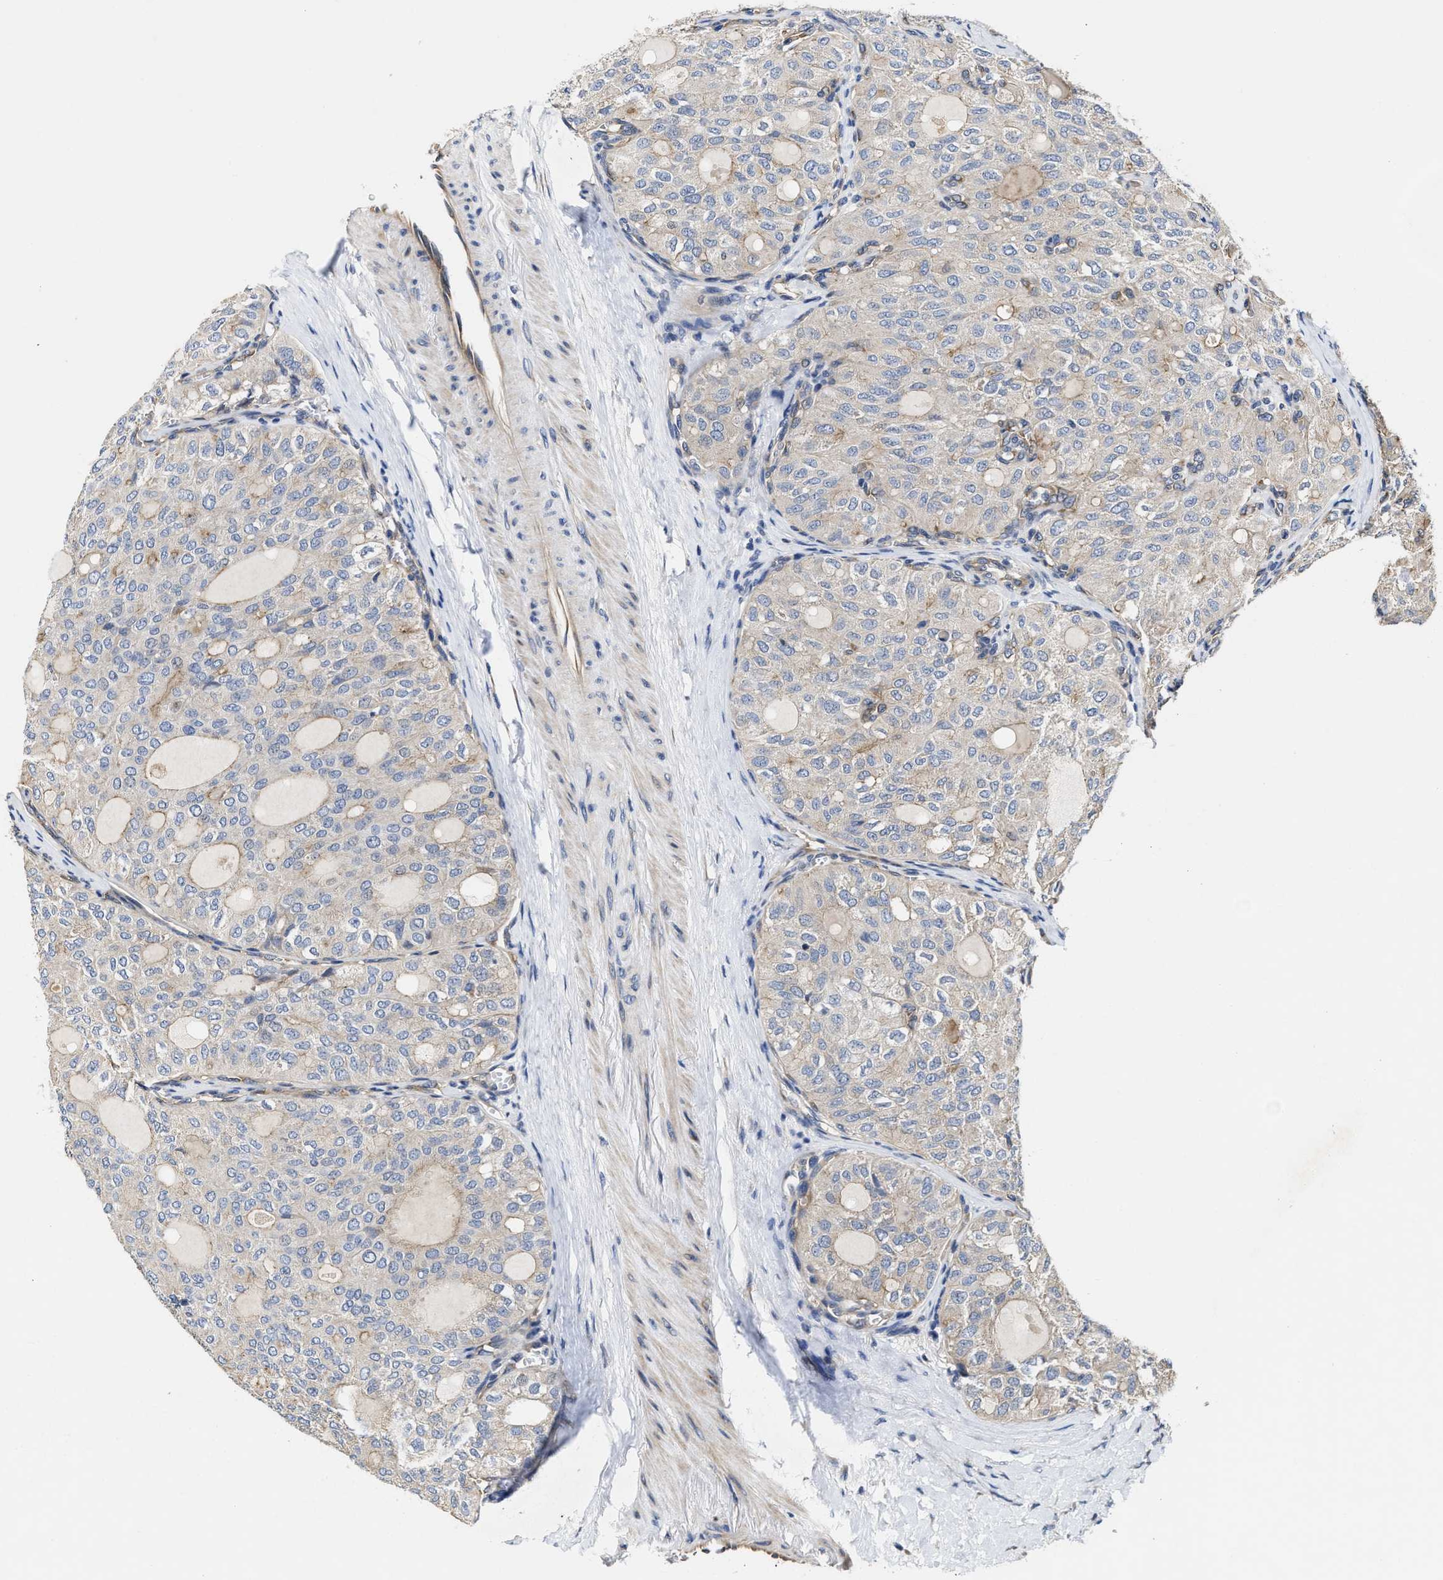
{"staining": {"intensity": "weak", "quantity": "<25%", "location": "cytoplasmic/membranous"}, "tissue": "thyroid cancer", "cell_type": "Tumor cells", "image_type": "cancer", "snomed": [{"axis": "morphology", "description": "Follicular adenoma carcinoma, NOS"}, {"axis": "topography", "description": "Thyroid gland"}], "caption": "High power microscopy image of an immunohistochemistry (IHC) histopathology image of follicular adenoma carcinoma (thyroid), revealing no significant staining in tumor cells. (DAB (3,3'-diaminobenzidine) immunohistochemistry, high magnification).", "gene": "TRAF6", "patient": {"sex": "male", "age": 75}}